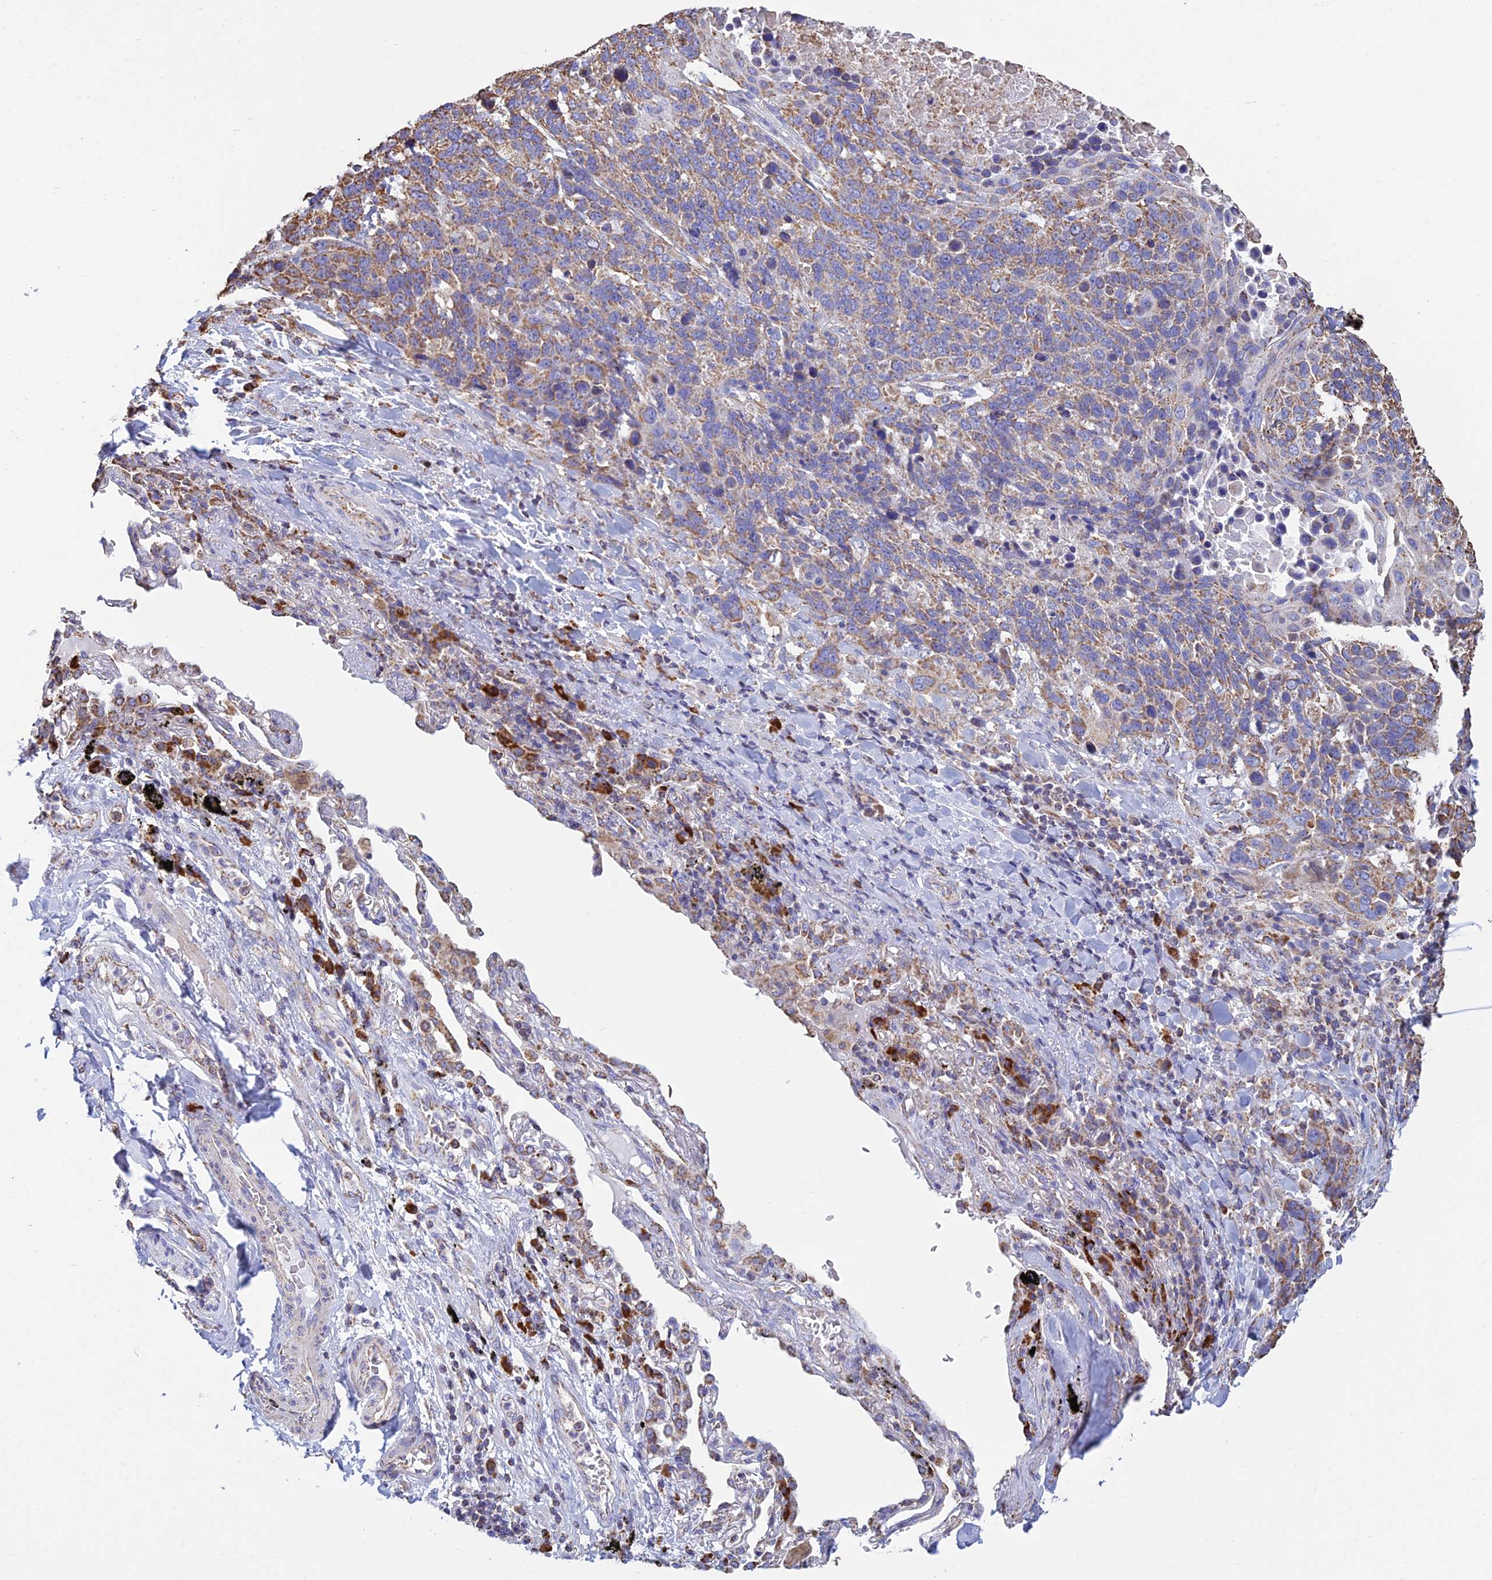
{"staining": {"intensity": "moderate", "quantity": ">75%", "location": "cytoplasmic/membranous"}, "tissue": "lung cancer", "cell_type": "Tumor cells", "image_type": "cancer", "snomed": [{"axis": "morphology", "description": "Squamous cell carcinoma, NOS"}, {"axis": "topography", "description": "Lung"}], "caption": "An immunohistochemistry (IHC) histopathology image of neoplastic tissue is shown. Protein staining in brown highlights moderate cytoplasmic/membranous positivity in squamous cell carcinoma (lung) within tumor cells.", "gene": "OR2W3", "patient": {"sex": "male", "age": 66}}